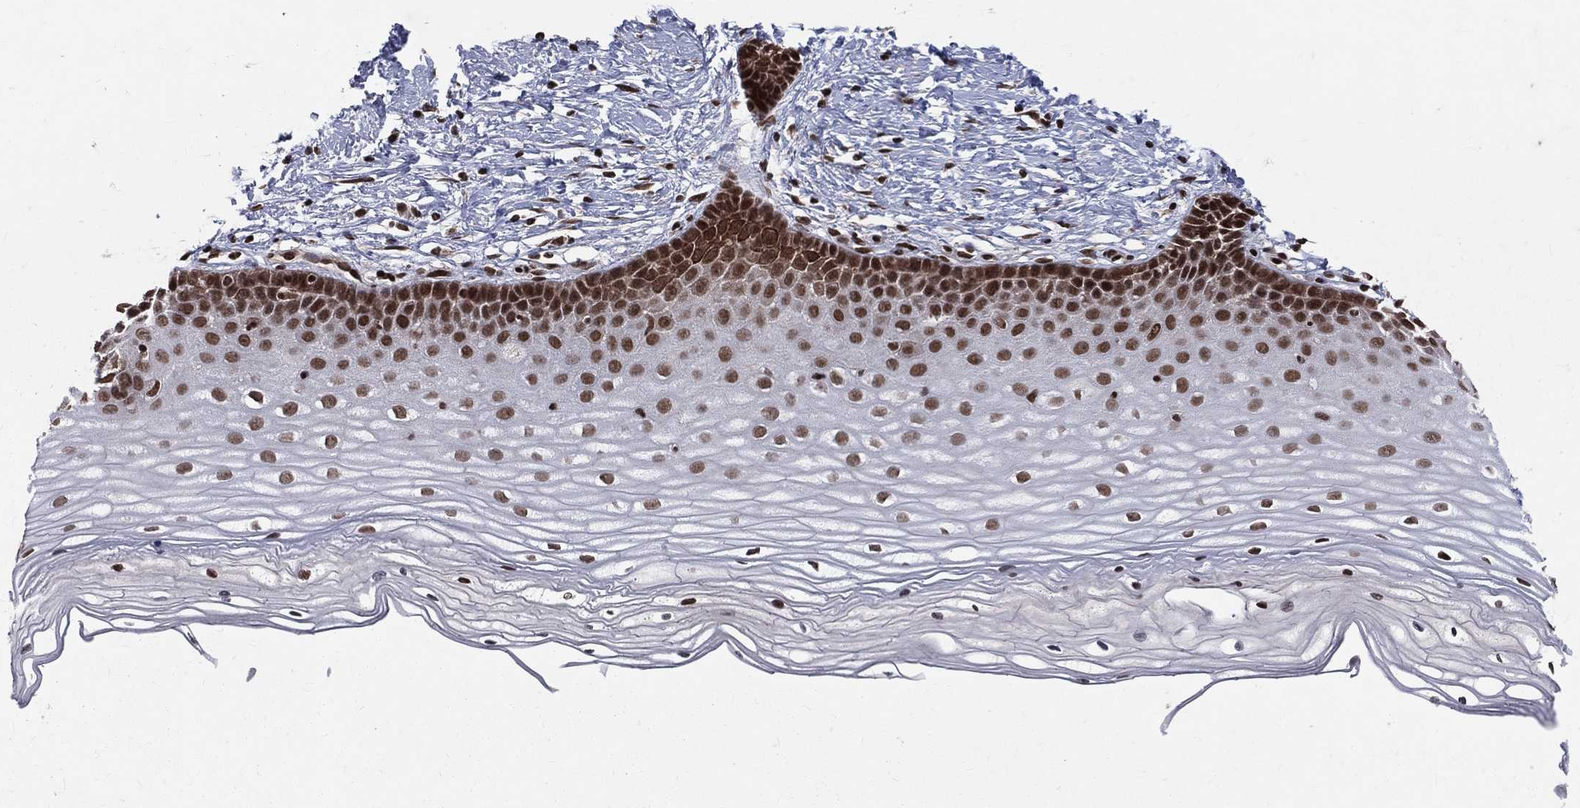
{"staining": {"intensity": "strong", "quantity": ">75%", "location": "nuclear"}, "tissue": "cervix", "cell_type": "Glandular cells", "image_type": "normal", "snomed": [{"axis": "morphology", "description": "Normal tissue, NOS"}, {"axis": "topography", "description": "Cervix"}], "caption": "Immunohistochemistry (DAB) staining of benign human cervix displays strong nuclear protein positivity in about >75% of glandular cells. (DAB IHC with brightfield microscopy, high magnification).", "gene": "SMC3", "patient": {"sex": "female", "age": 37}}